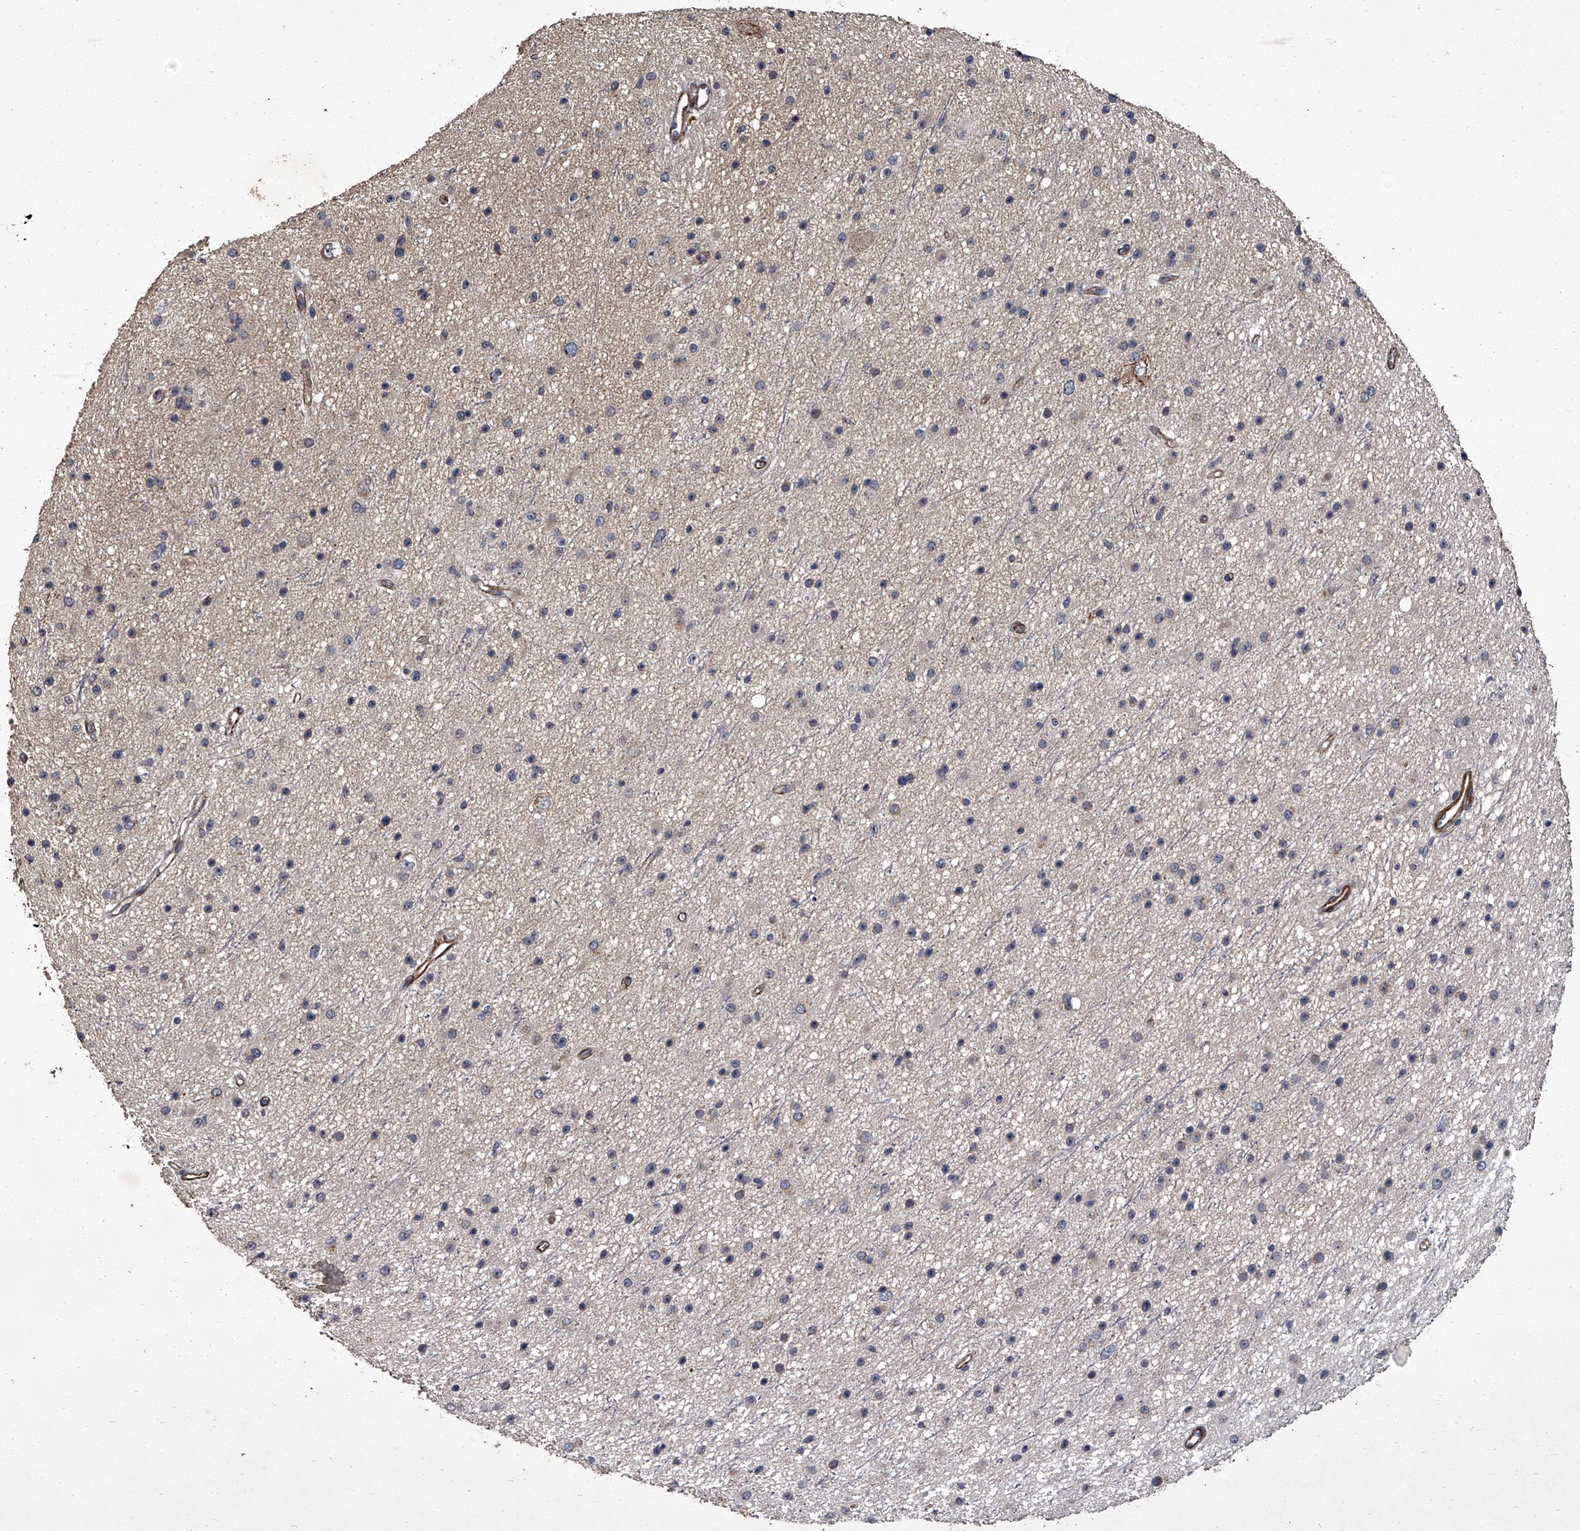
{"staining": {"intensity": "negative", "quantity": "none", "location": "none"}, "tissue": "glioma", "cell_type": "Tumor cells", "image_type": "cancer", "snomed": [{"axis": "morphology", "description": "Glioma, malignant, Low grade"}, {"axis": "topography", "description": "Cerebral cortex"}], "caption": "Immunohistochemistry (IHC) of human glioma shows no staining in tumor cells. (Immunohistochemistry (IHC), brightfield microscopy, high magnification).", "gene": "SIRT4", "patient": {"sex": "female", "age": 39}}